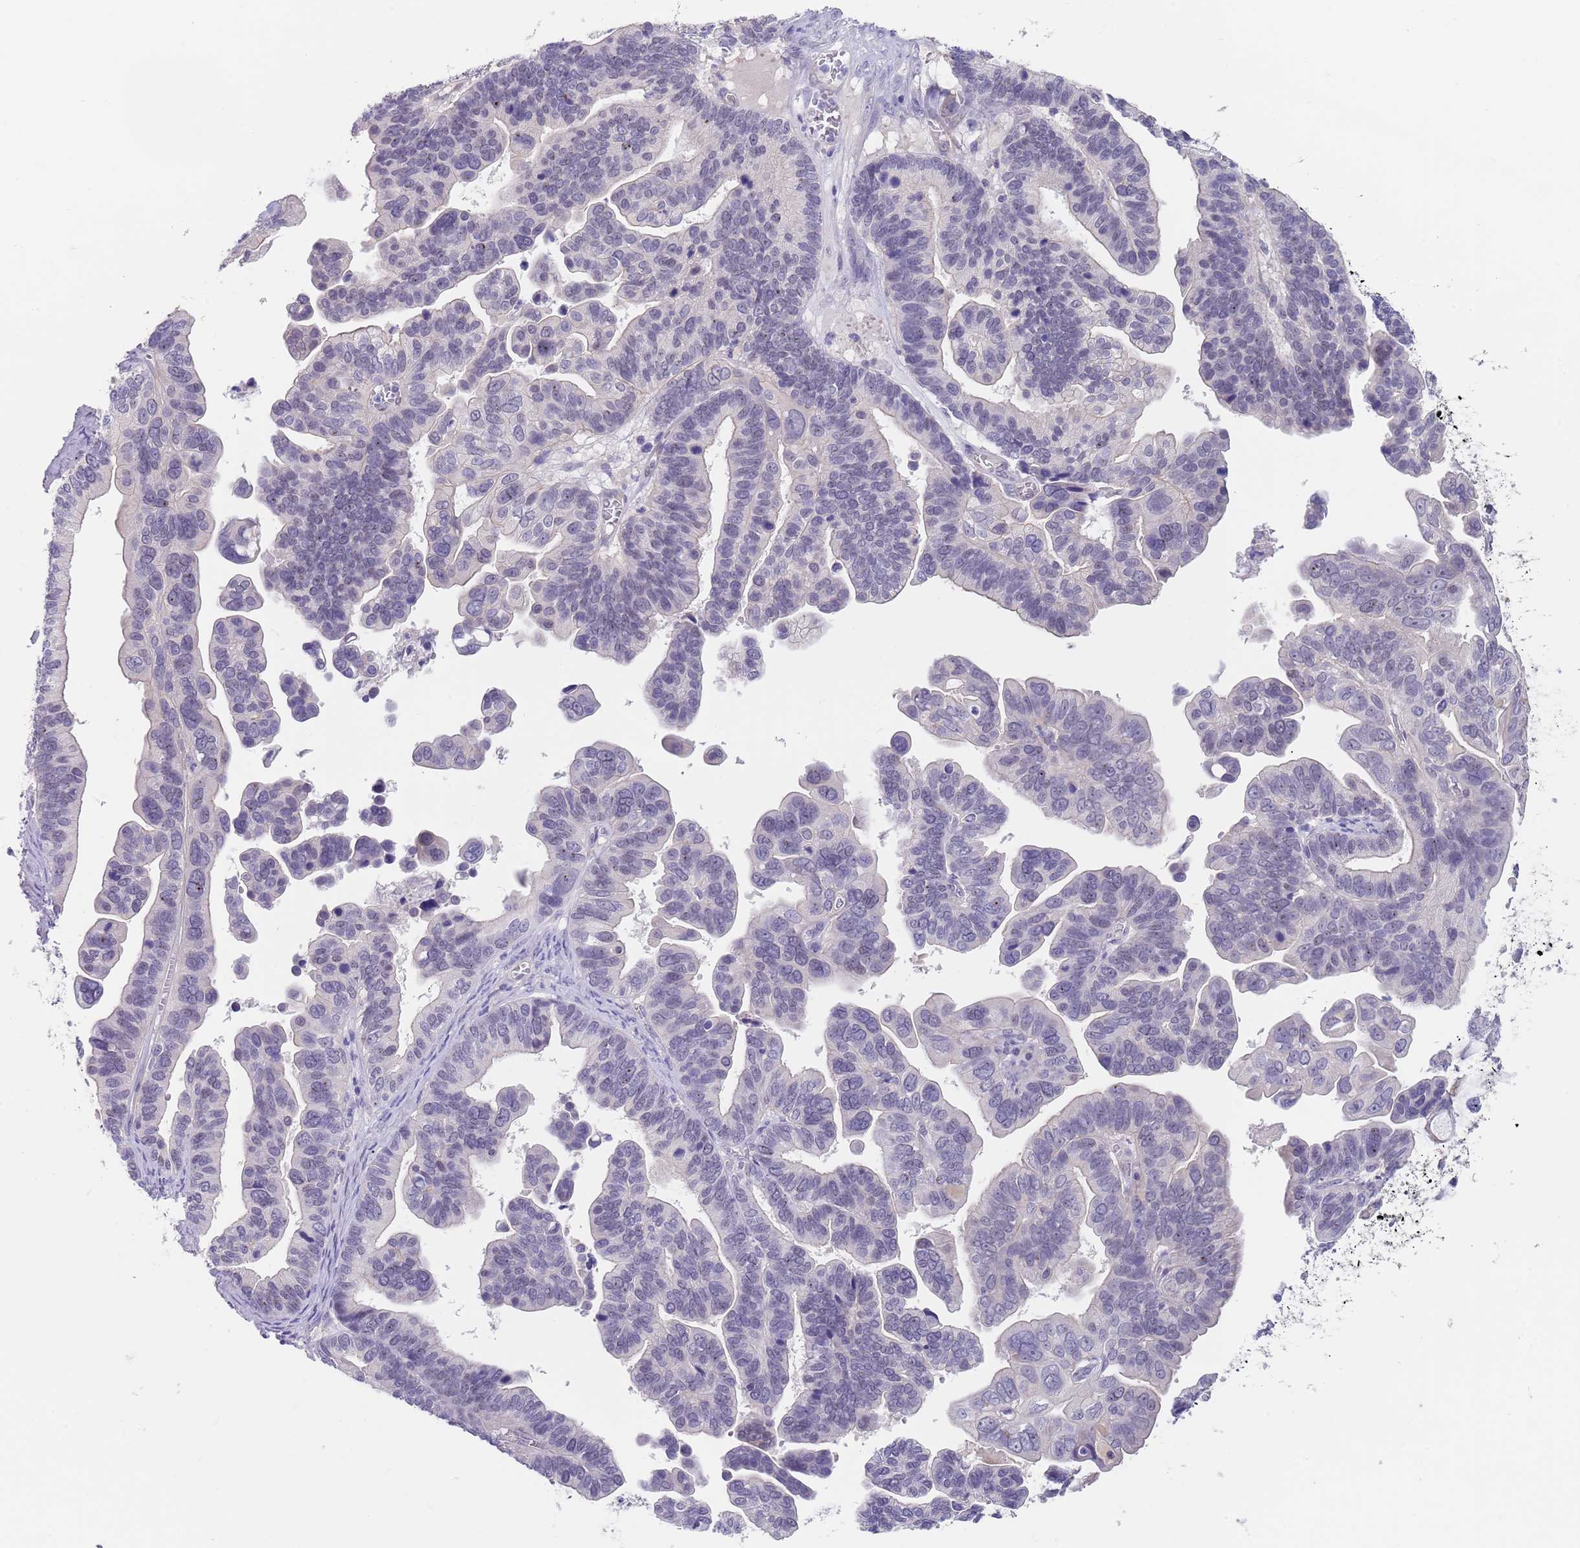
{"staining": {"intensity": "negative", "quantity": "none", "location": "none"}, "tissue": "ovarian cancer", "cell_type": "Tumor cells", "image_type": "cancer", "snomed": [{"axis": "morphology", "description": "Cystadenocarcinoma, serous, NOS"}, {"axis": "topography", "description": "Ovary"}], "caption": "Image shows no significant protein positivity in tumor cells of ovarian serous cystadenocarcinoma.", "gene": "RNF169", "patient": {"sex": "female", "age": 56}}